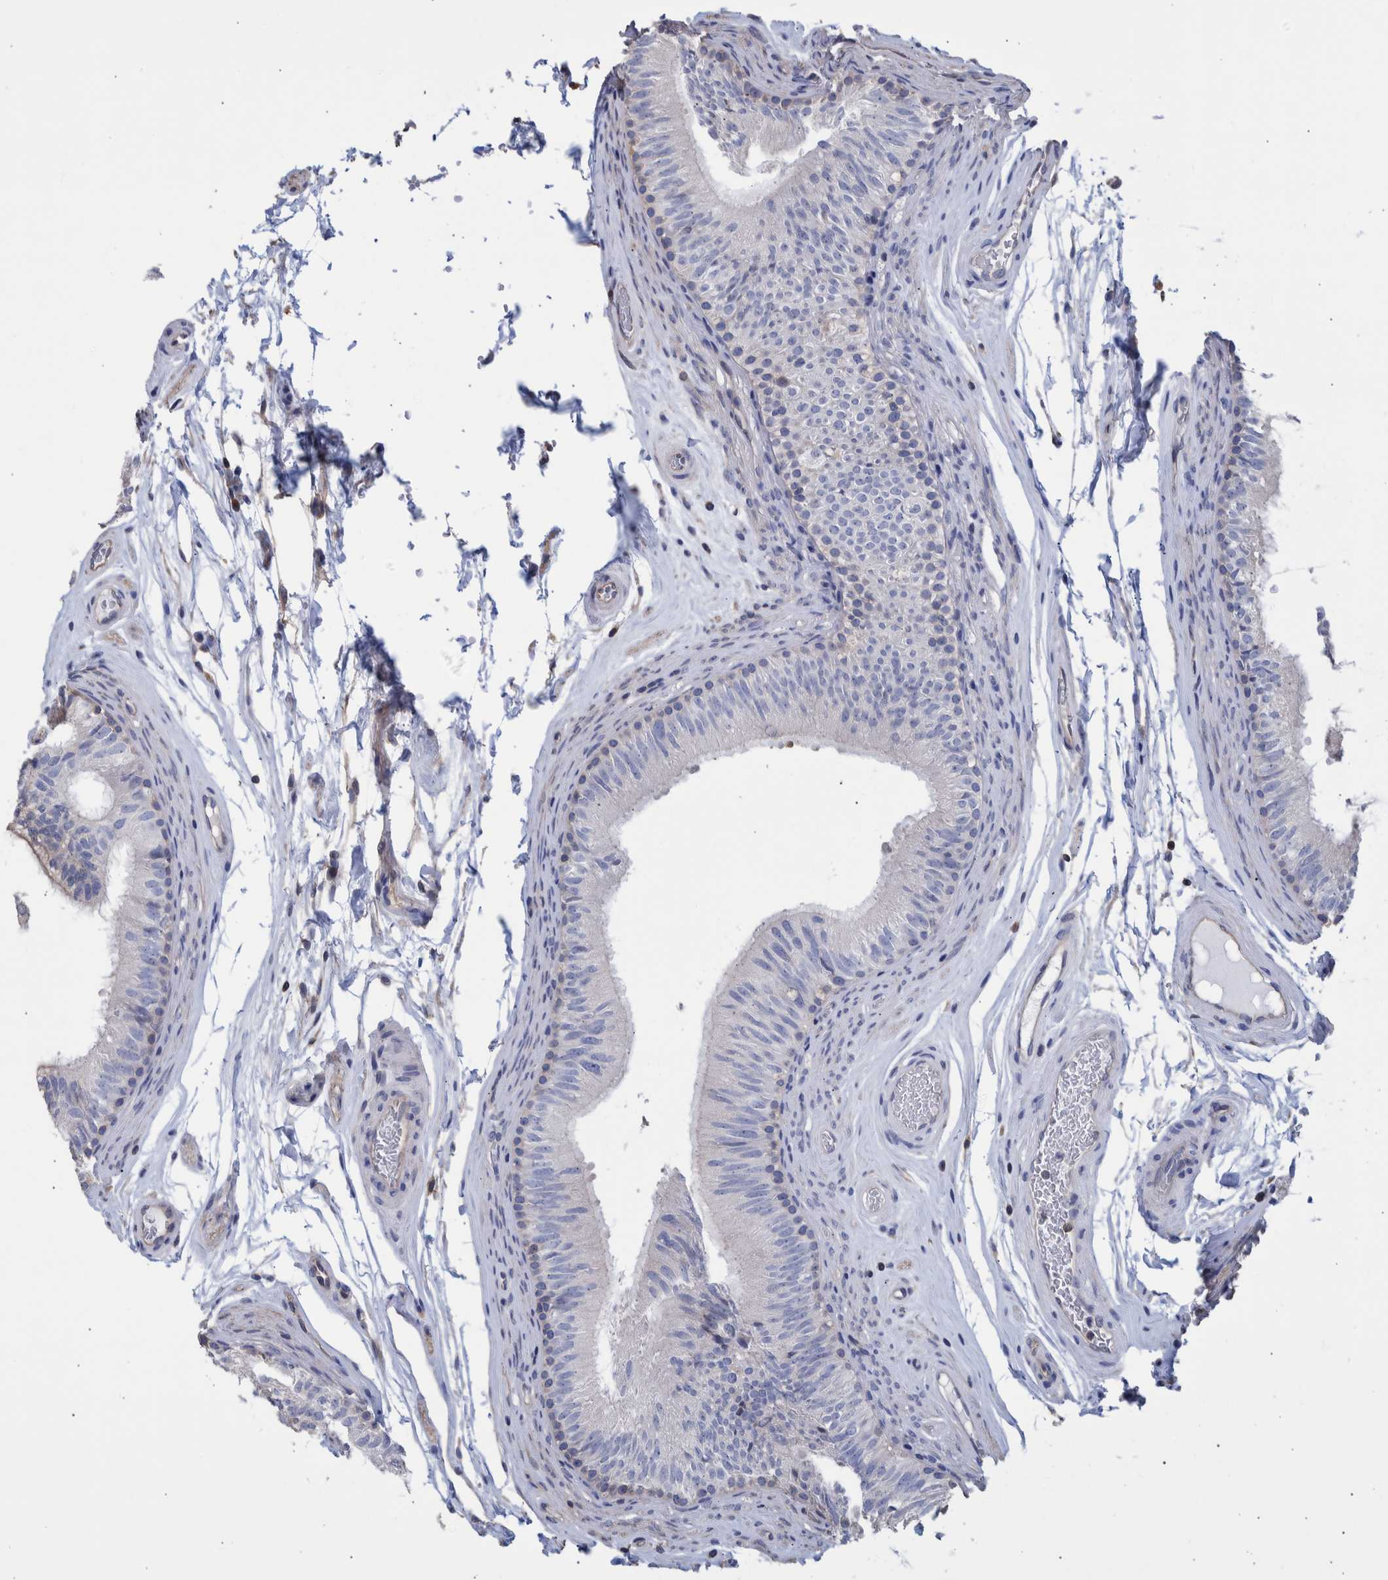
{"staining": {"intensity": "negative", "quantity": "none", "location": "none"}, "tissue": "epididymis", "cell_type": "Glandular cells", "image_type": "normal", "snomed": [{"axis": "morphology", "description": "Normal tissue, NOS"}, {"axis": "topography", "description": "Epididymis"}], "caption": "This is a micrograph of immunohistochemistry (IHC) staining of unremarkable epididymis, which shows no staining in glandular cells. (Stains: DAB immunohistochemistry (IHC) with hematoxylin counter stain, Microscopy: brightfield microscopy at high magnification).", "gene": "PPP3CC", "patient": {"sex": "male", "age": 36}}